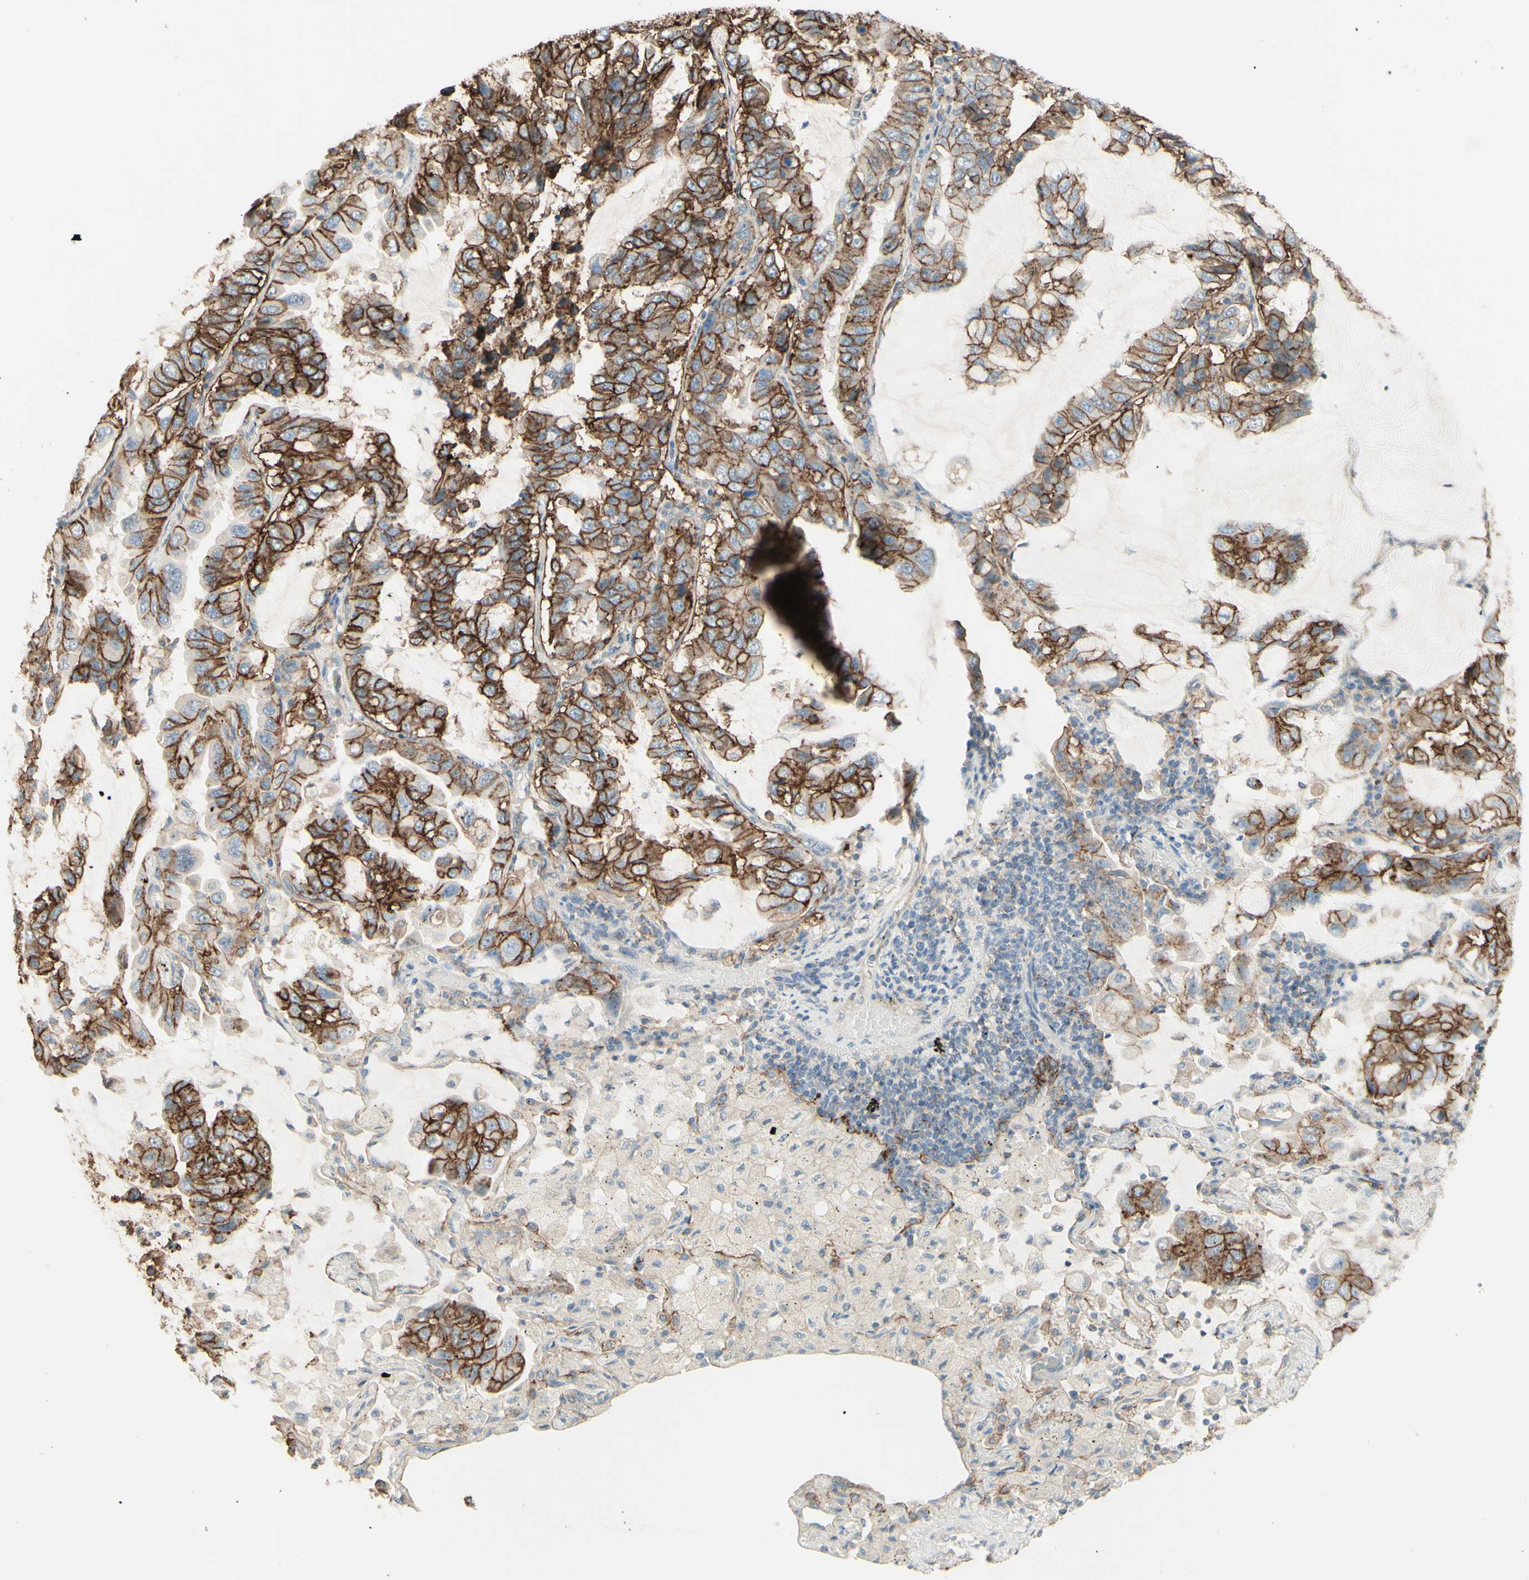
{"staining": {"intensity": "strong", "quantity": ">75%", "location": "cytoplasmic/membranous"}, "tissue": "lung cancer", "cell_type": "Tumor cells", "image_type": "cancer", "snomed": [{"axis": "morphology", "description": "Adenocarcinoma, NOS"}, {"axis": "topography", "description": "Lung"}], "caption": "Strong cytoplasmic/membranous expression is seen in about >75% of tumor cells in adenocarcinoma (lung). The staining is performed using DAB (3,3'-diaminobenzidine) brown chromogen to label protein expression. The nuclei are counter-stained blue using hematoxylin.", "gene": "RNF149", "patient": {"sex": "male", "age": 64}}